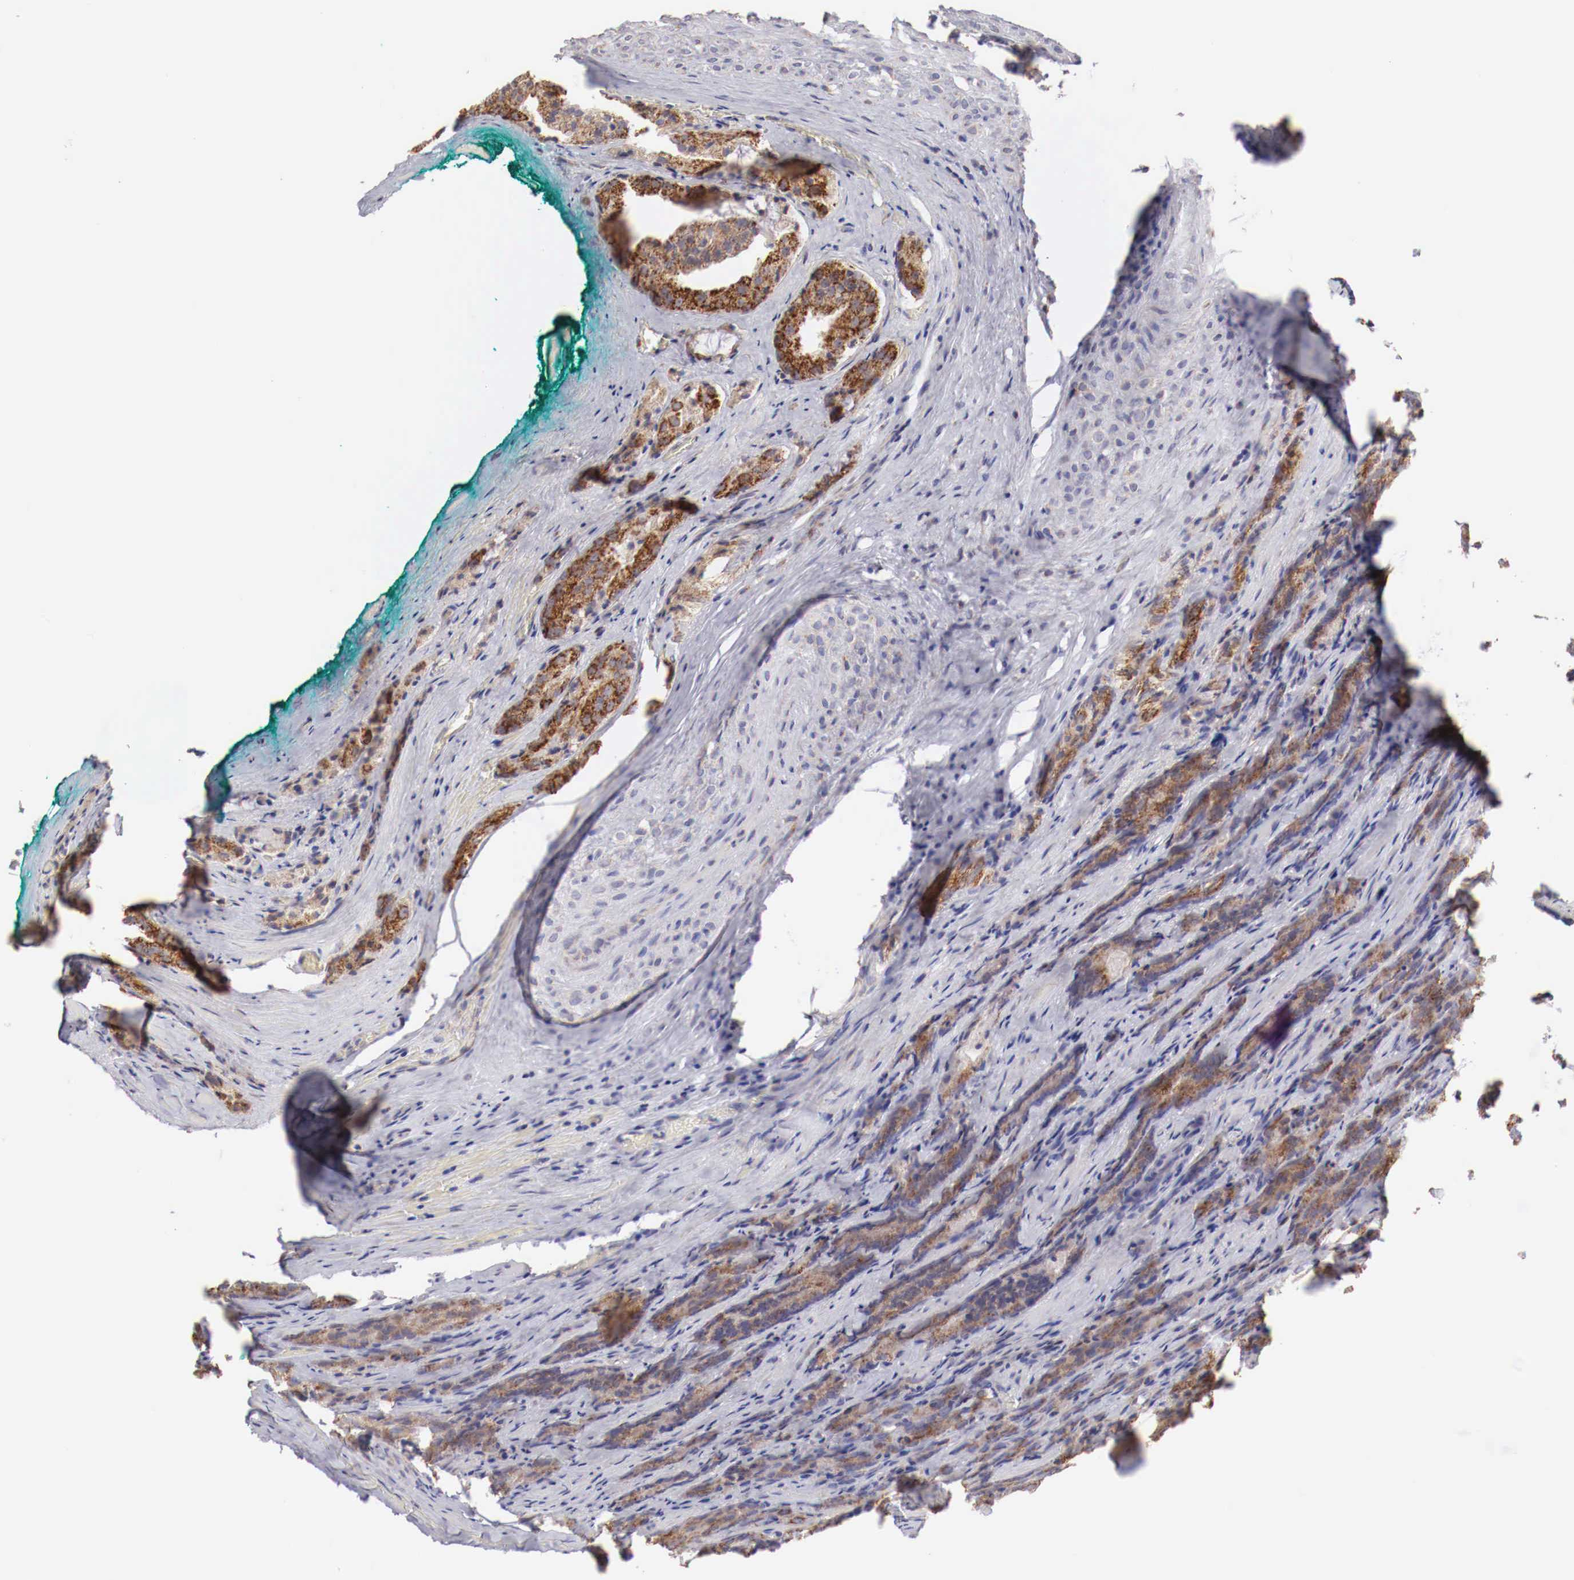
{"staining": {"intensity": "strong", "quantity": ">75%", "location": "cytoplasmic/membranous"}, "tissue": "prostate cancer", "cell_type": "Tumor cells", "image_type": "cancer", "snomed": [{"axis": "morphology", "description": "Adenocarcinoma, Medium grade"}, {"axis": "topography", "description": "Prostate"}], "caption": "High-magnification brightfield microscopy of prostate medium-grade adenocarcinoma stained with DAB (brown) and counterstained with hematoxylin (blue). tumor cells exhibit strong cytoplasmic/membranous positivity is appreciated in about>75% of cells.", "gene": "XPNPEP3", "patient": {"sex": "male", "age": 60}}